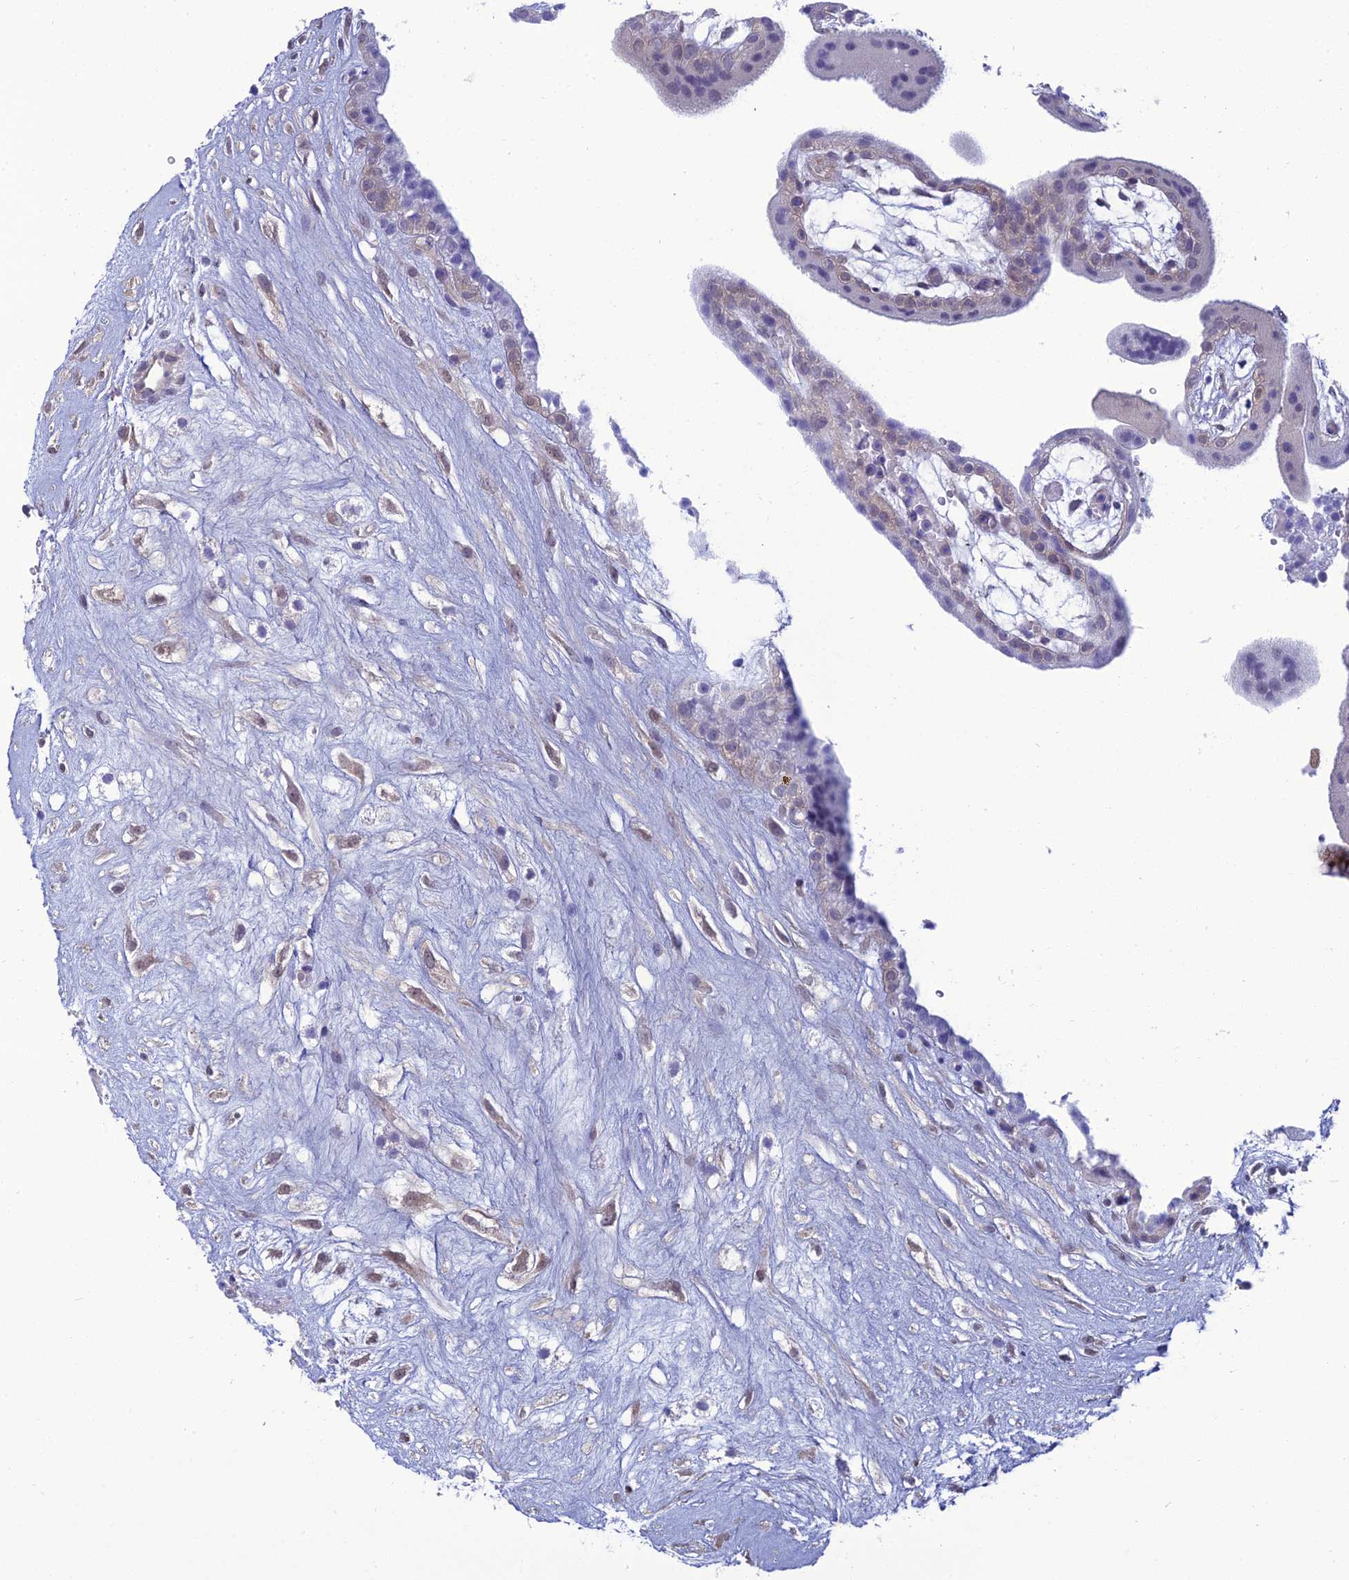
{"staining": {"intensity": "negative", "quantity": "none", "location": "none"}, "tissue": "placenta", "cell_type": "Decidual cells", "image_type": "normal", "snomed": [{"axis": "morphology", "description": "Normal tissue, NOS"}, {"axis": "topography", "description": "Placenta"}], "caption": "The immunohistochemistry histopathology image has no significant expression in decidual cells of placenta. (DAB immunohistochemistry, high magnification).", "gene": "GNPNAT1", "patient": {"sex": "female", "age": 18}}